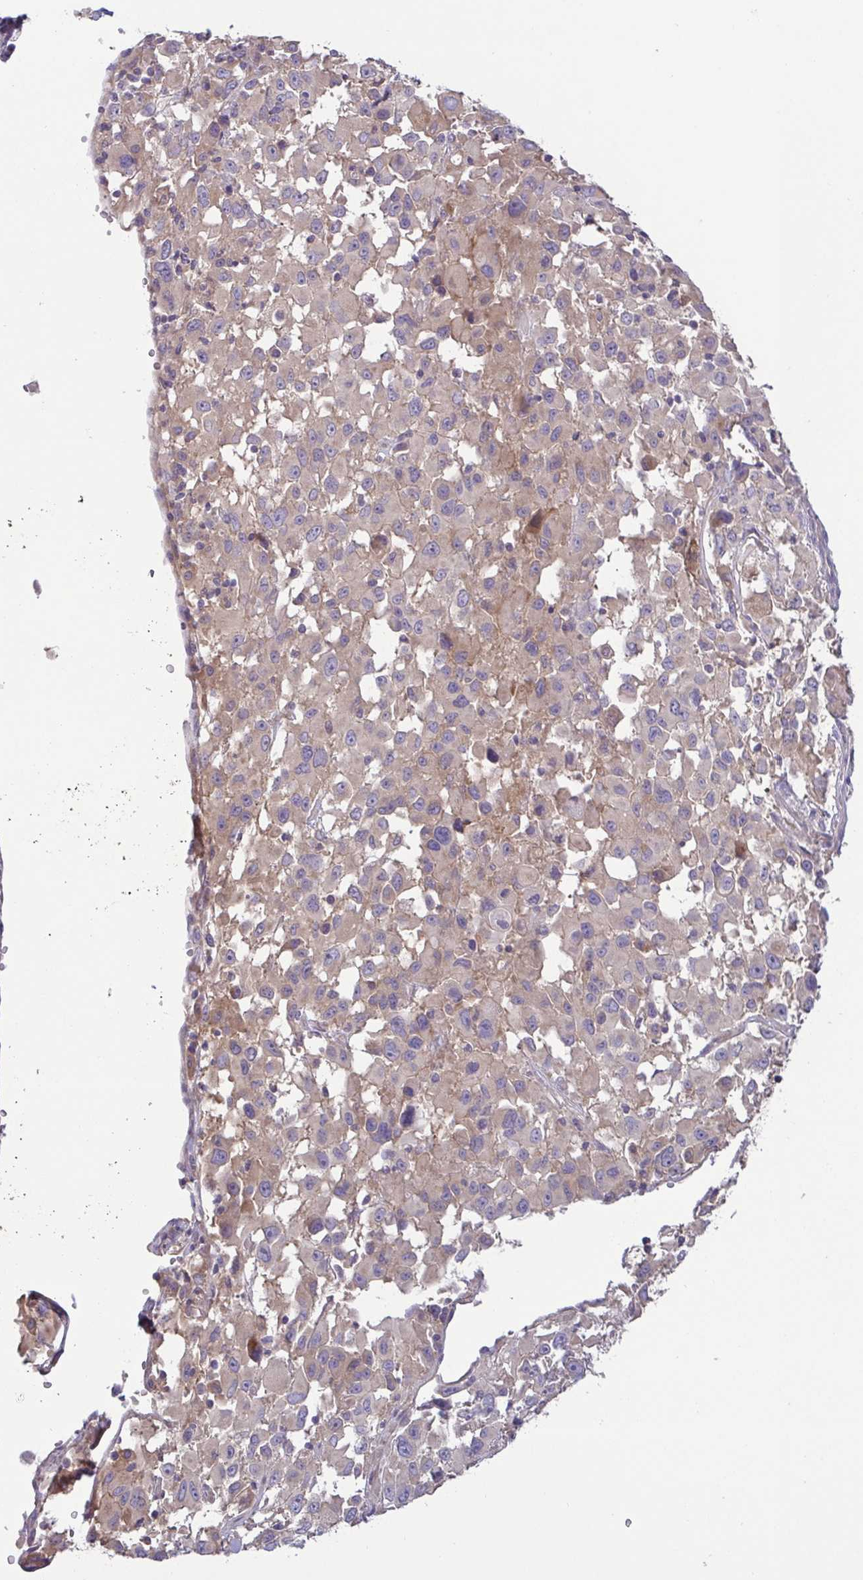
{"staining": {"intensity": "weak", "quantity": "25%-75%", "location": "cytoplasmic/membranous"}, "tissue": "melanoma", "cell_type": "Tumor cells", "image_type": "cancer", "snomed": [{"axis": "morphology", "description": "Malignant melanoma, Metastatic site"}, {"axis": "topography", "description": "Soft tissue"}], "caption": "Brown immunohistochemical staining in human melanoma exhibits weak cytoplasmic/membranous positivity in about 25%-75% of tumor cells.", "gene": "LMF2", "patient": {"sex": "male", "age": 50}}